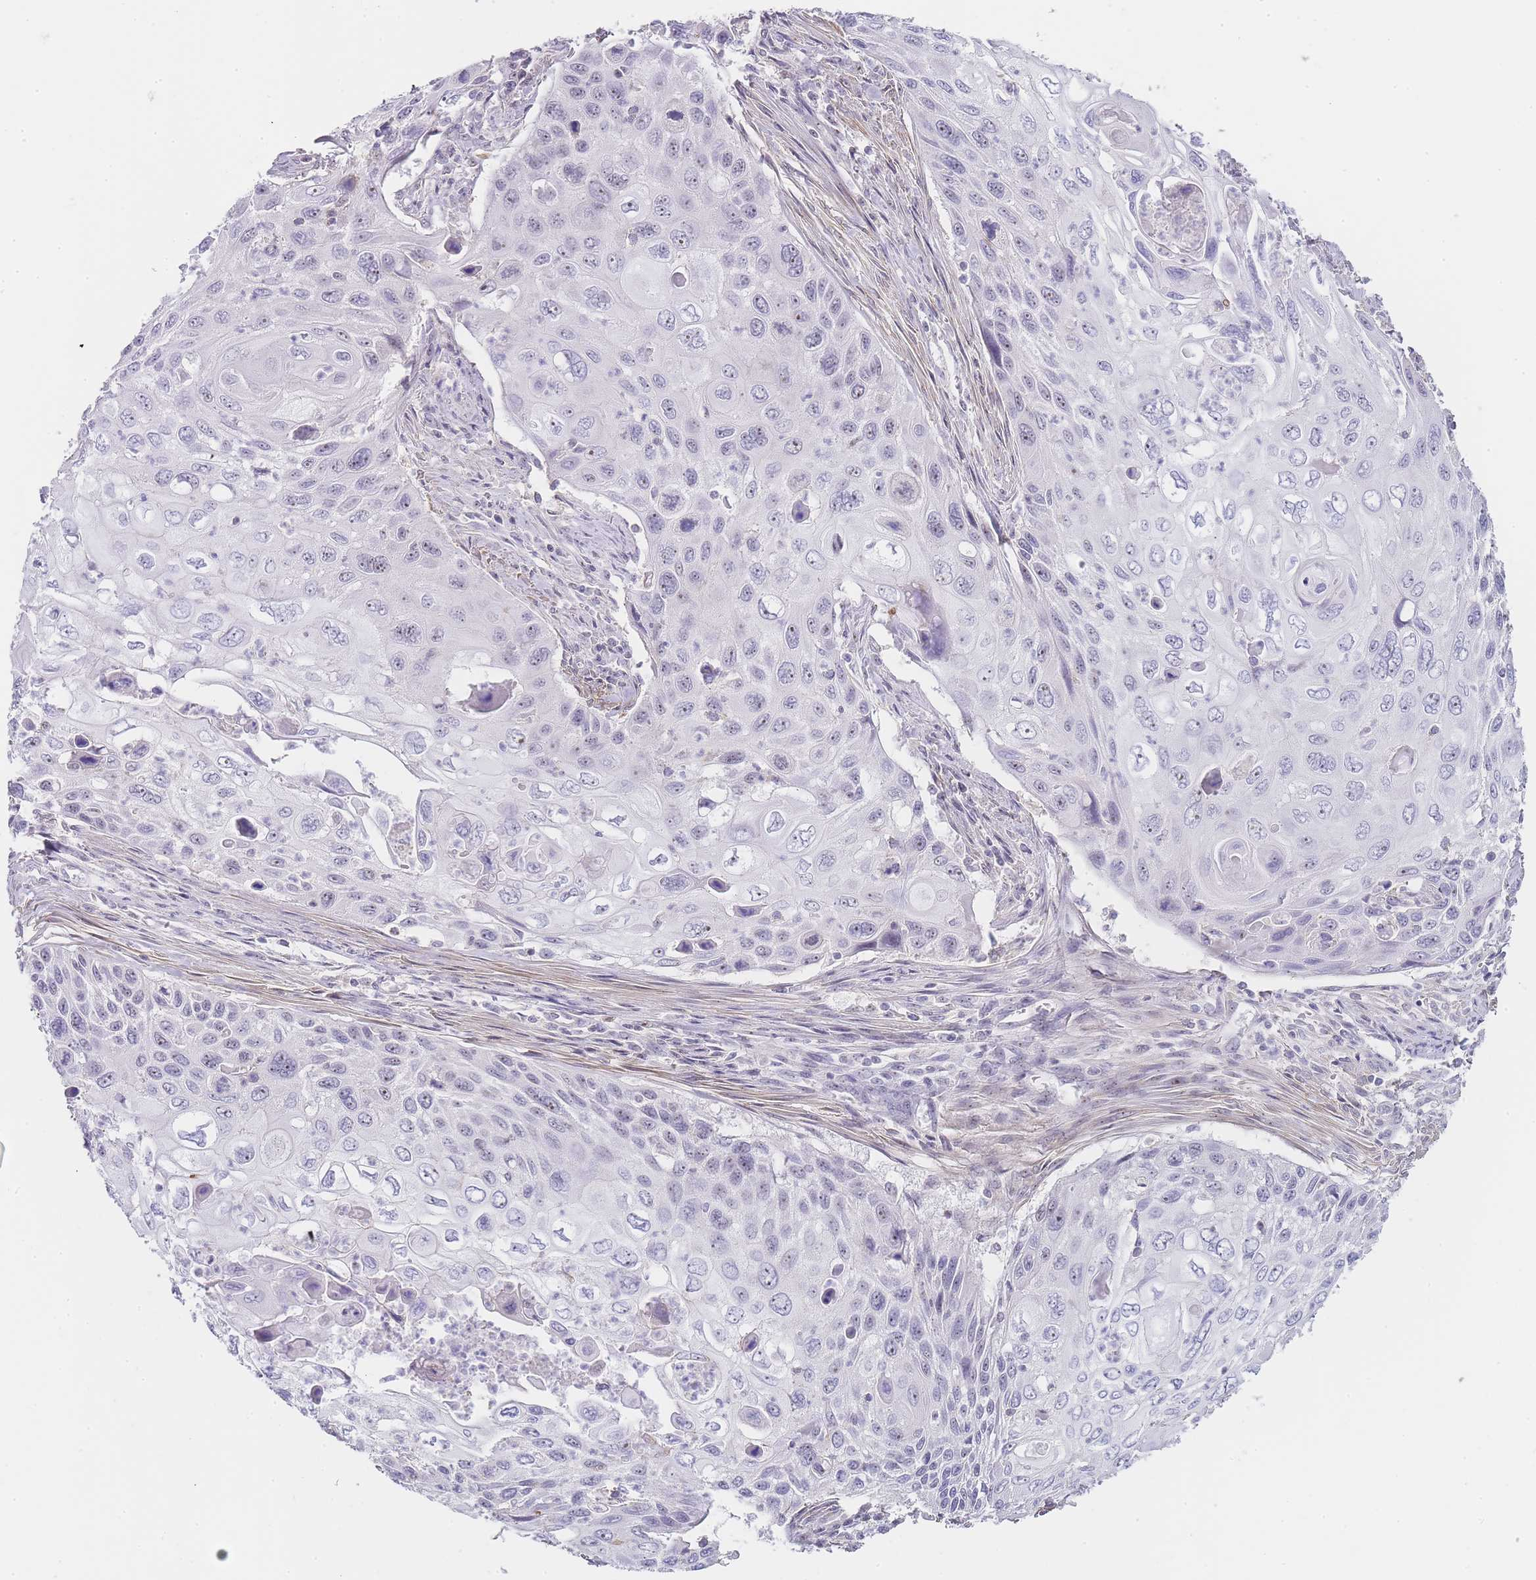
{"staining": {"intensity": "moderate", "quantity": "<25%", "location": "nuclear"}, "tissue": "cervical cancer", "cell_type": "Tumor cells", "image_type": "cancer", "snomed": [{"axis": "morphology", "description": "Squamous cell carcinoma, NOS"}, {"axis": "topography", "description": "Cervix"}], "caption": "Protein staining exhibits moderate nuclear positivity in approximately <25% of tumor cells in cervical cancer.", "gene": "NOP14", "patient": {"sex": "female", "age": 70}}